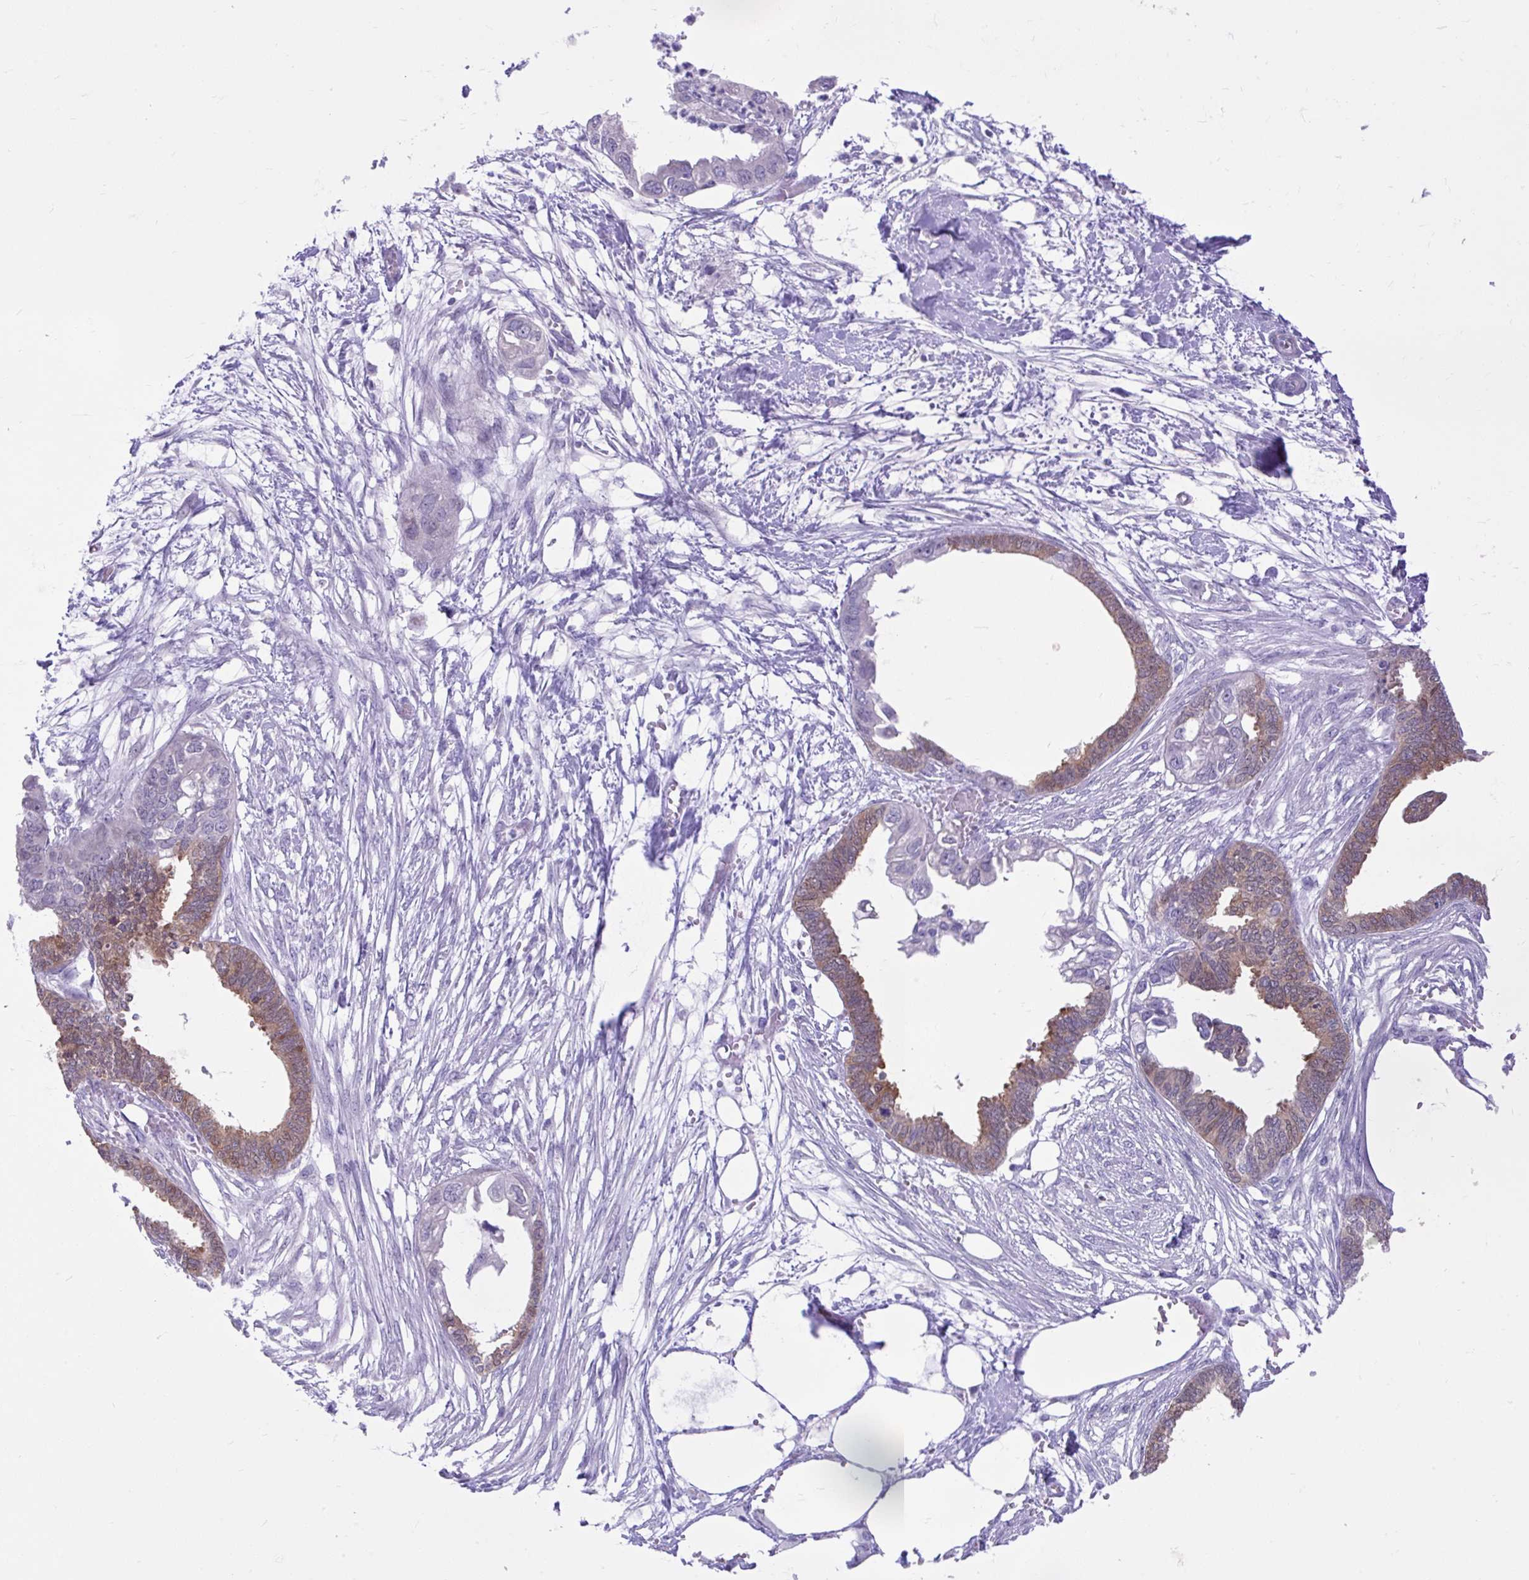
{"staining": {"intensity": "moderate", "quantity": "25%-75%", "location": "cytoplasmic/membranous"}, "tissue": "endometrial cancer", "cell_type": "Tumor cells", "image_type": "cancer", "snomed": [{"axis": "morphology", "description": "Adenocarcinoma, NOS"}, {"axis": "morphology", "description": "Adenocarcinoma, metastatic, NOS"}, {"axis": "topography", "description": "Adipose tissue"}, {"axis": "topography", "description": "Endometrium"}], "caption": "Immunohistochemical staining of endometrial cancer (adenocarcinoma) shows medium levels of moderate cytoplasmic/membranous staining in approximately 25%-75% of tumor cells.", "gene": "FAM153A", "patient": {"sex": "female", "age": 67}}